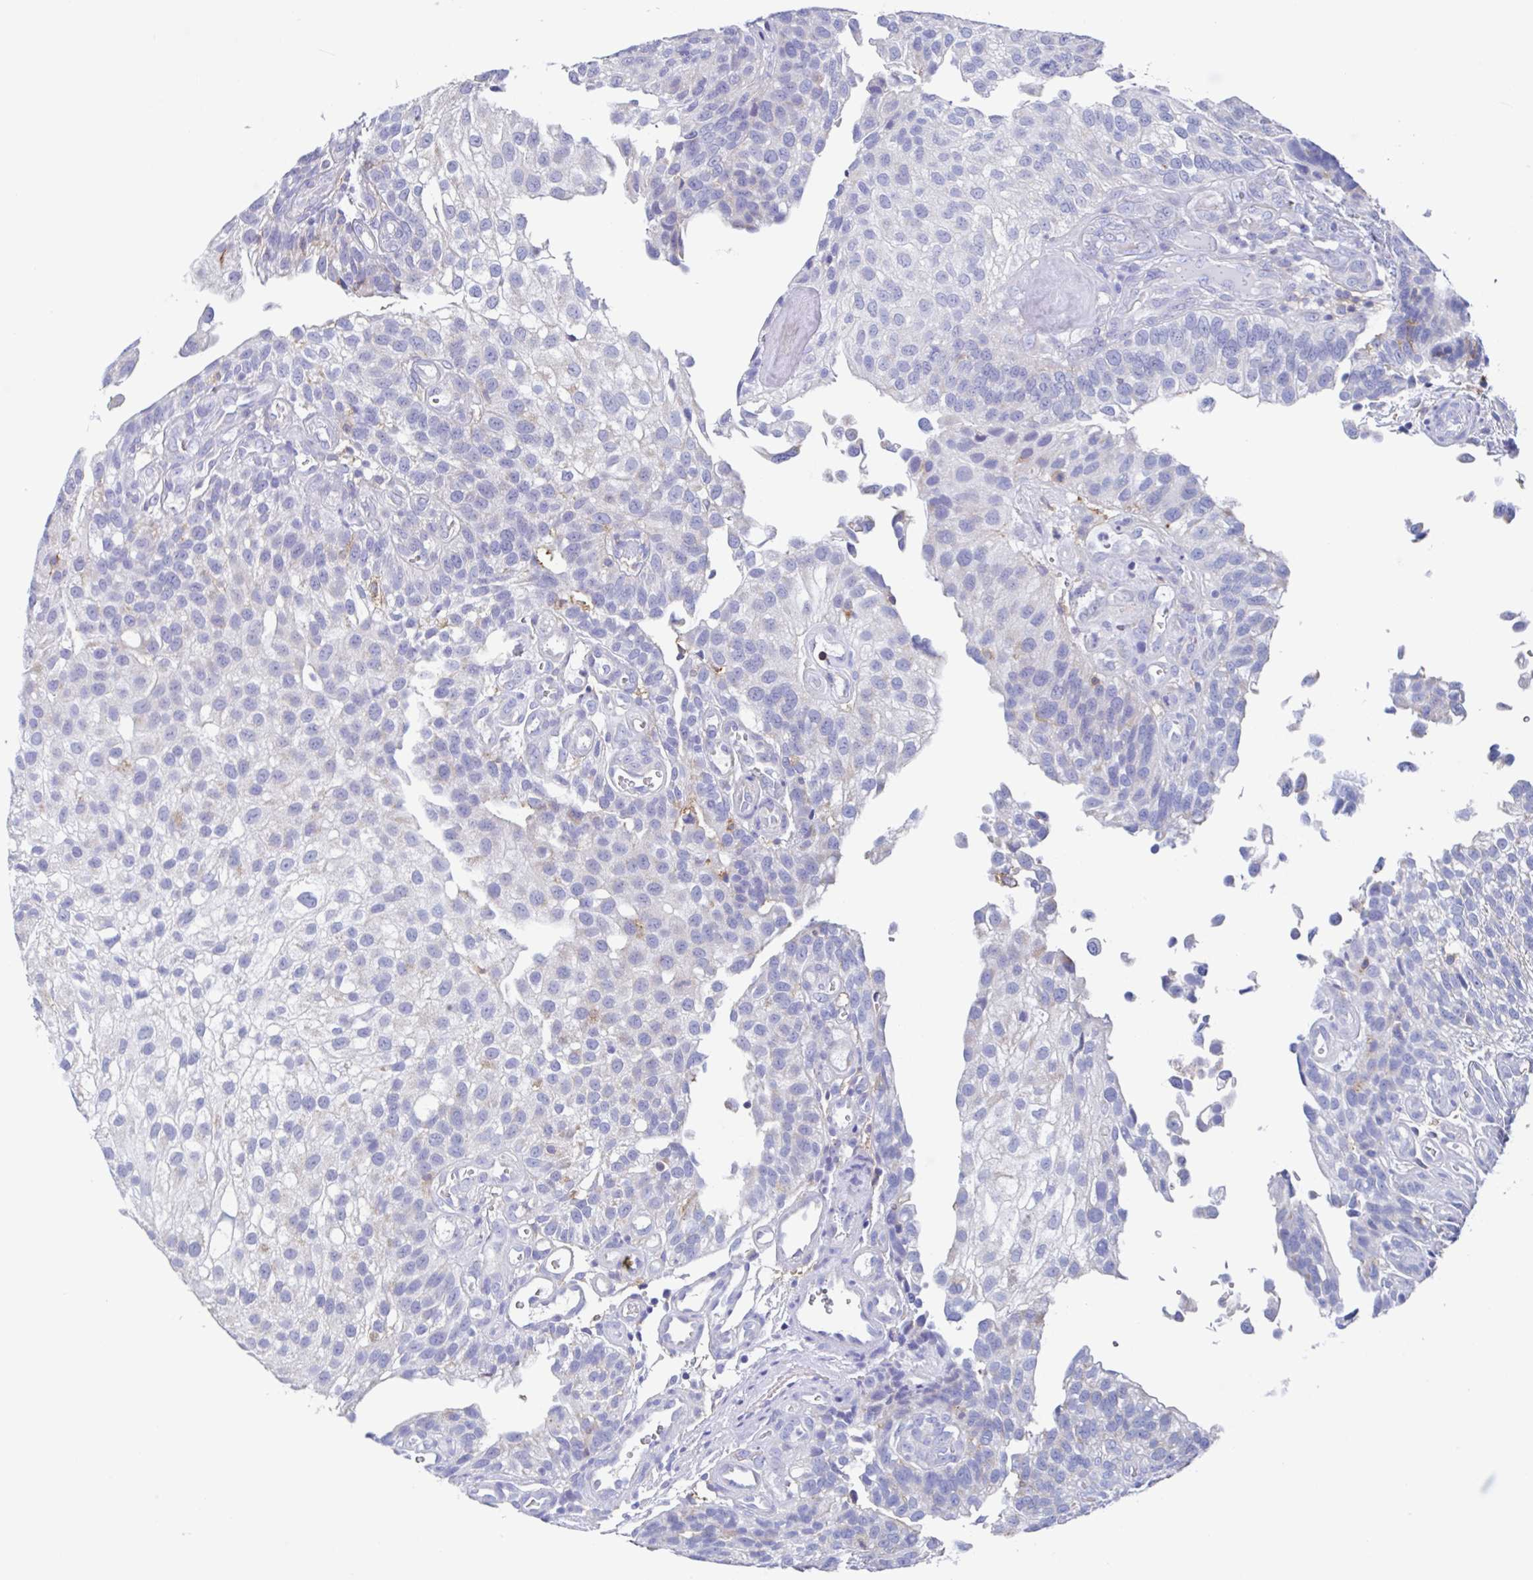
{"staining": {"intensity": "negative", "quantity": "none", "location": "none"}, "tissue": "urothelial cancer", "cell_type": "Tumor cells", "image_type": "cancer", "snomed": [{"axis": "morphology", "description": "Urothelial carcinoma, NOS"}, {"axis": "topography", "description": "Urinary bladder"}], "caption": "Transitional cell carcinoma was stained to show a protein in brown. There is no significant expression in tumor cells.", "gene": "FCGR3A", "patient": {"sex": "male", "age": 87}}